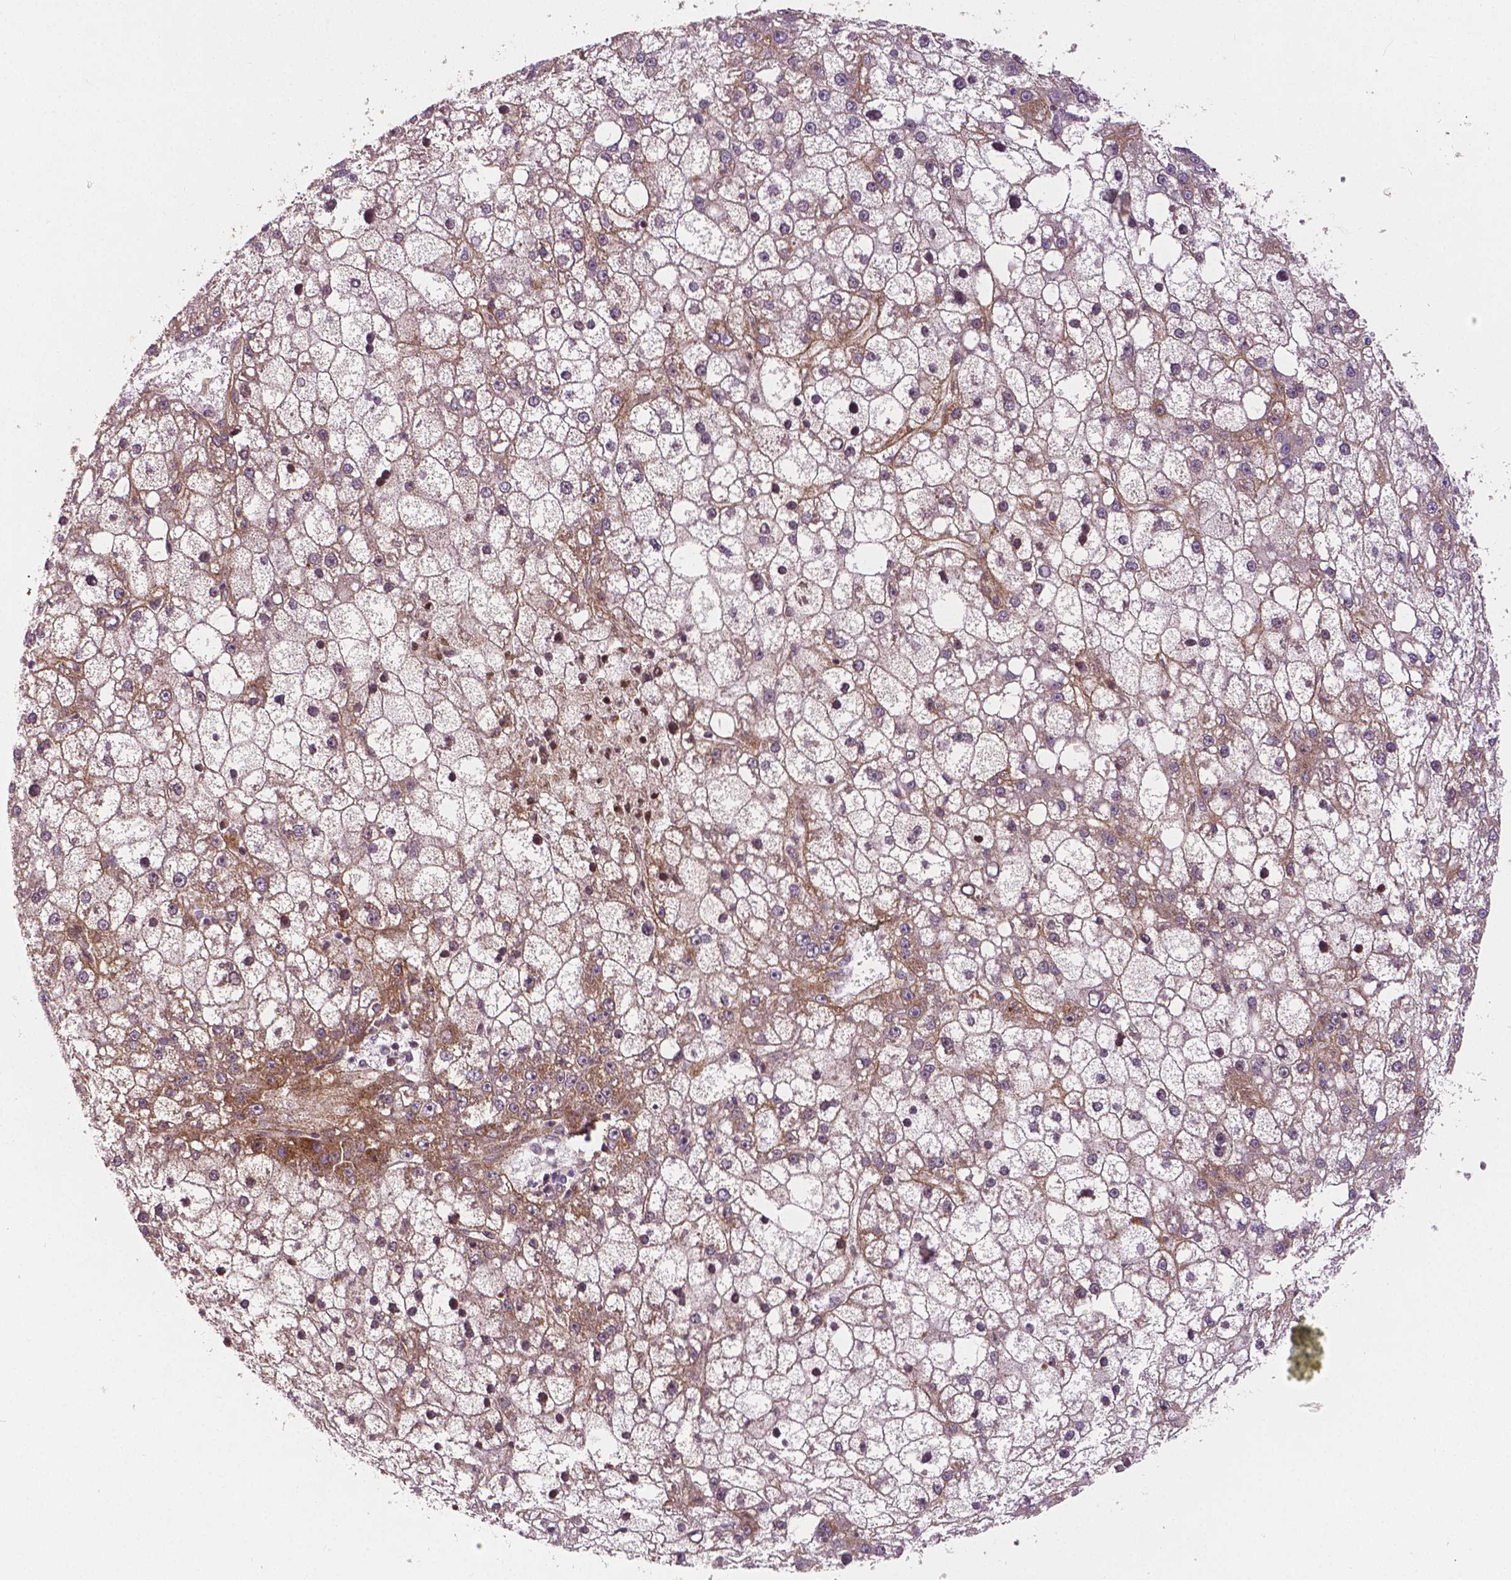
{"staining": {"intensity": "moderate", "quantity": "<25%", "location": "cytoplasmic/membranous"}, "tissue": "liver cancer", "cell_type": "Tumor cells", "image_type": "cancer", "snomed": [{"axis": "morphology", "description": "Carcinoma, Hepatocellular, NOS"}, {"axis": "topography", "description": "Liver"}], "caption": "A histopathology image of human hepatocellular carcinoma (liver) stained for a protein displays moderate cytoplasmic/membranous brown staining in tumor cells.", "gene": "FLT1", "patient": {"sex": "male", "age": 67}}